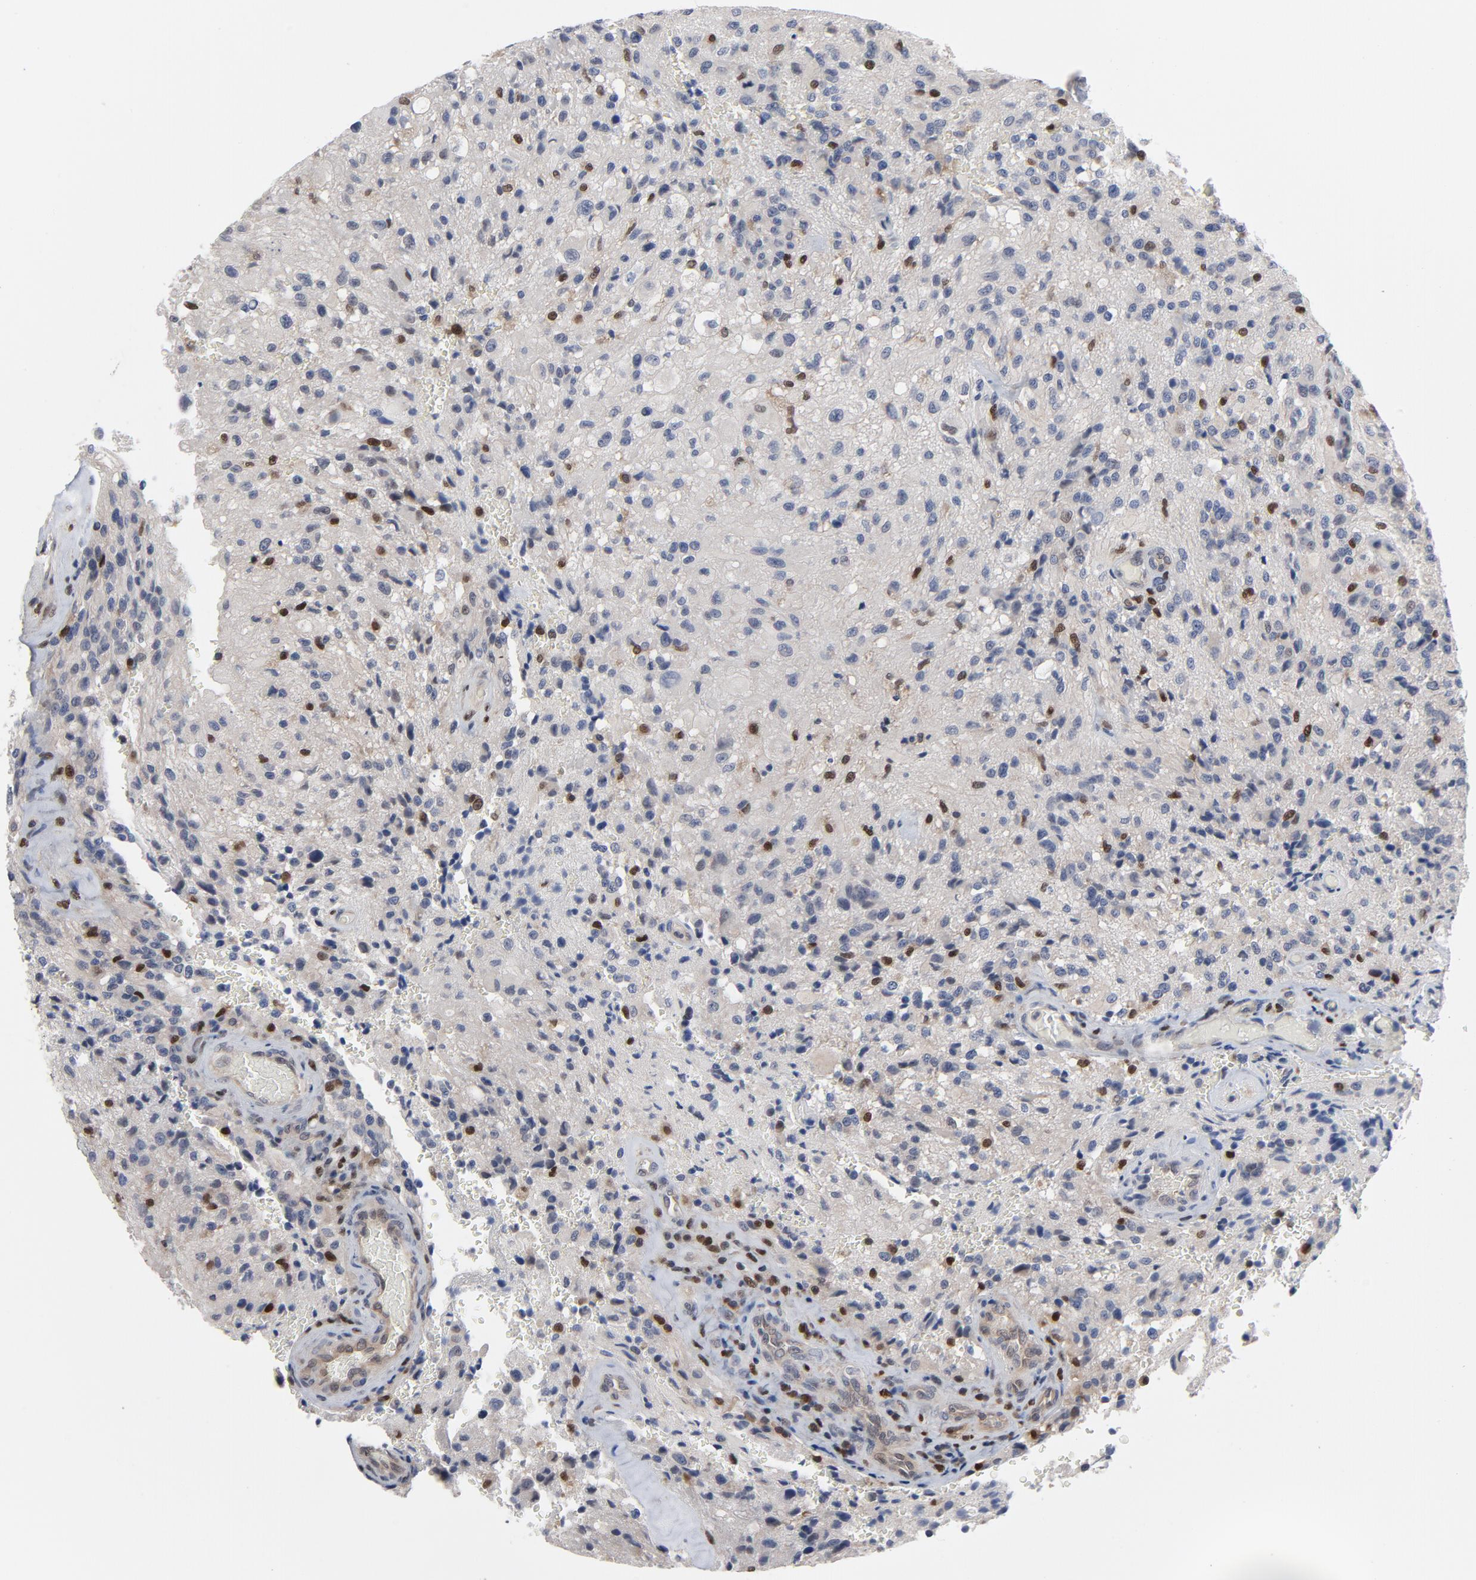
{"staining": {"intensity": "strong", "quantity": "<25%", "location": "nuclear"}, "tissue": "glioma", "cell_type": "Tumor cells", "image_type": "cancer", "snomed": [{"axis": "morphology", "description": "Normal tissue, NOS"}, {"axis": "morphology", "description": "Glioma, malignant, High grade"}, {"axis": "topography", "description": "Cerebral cortex"}], "caption": "Immunohistochemical staining of human high-grade glioma (malignant) demonstrates medium levels of strong nuclear protein staining in approximately <25% of tumor cells.", "gene": "NFKB1", "patient": {"sex": "male", "age": 56}}